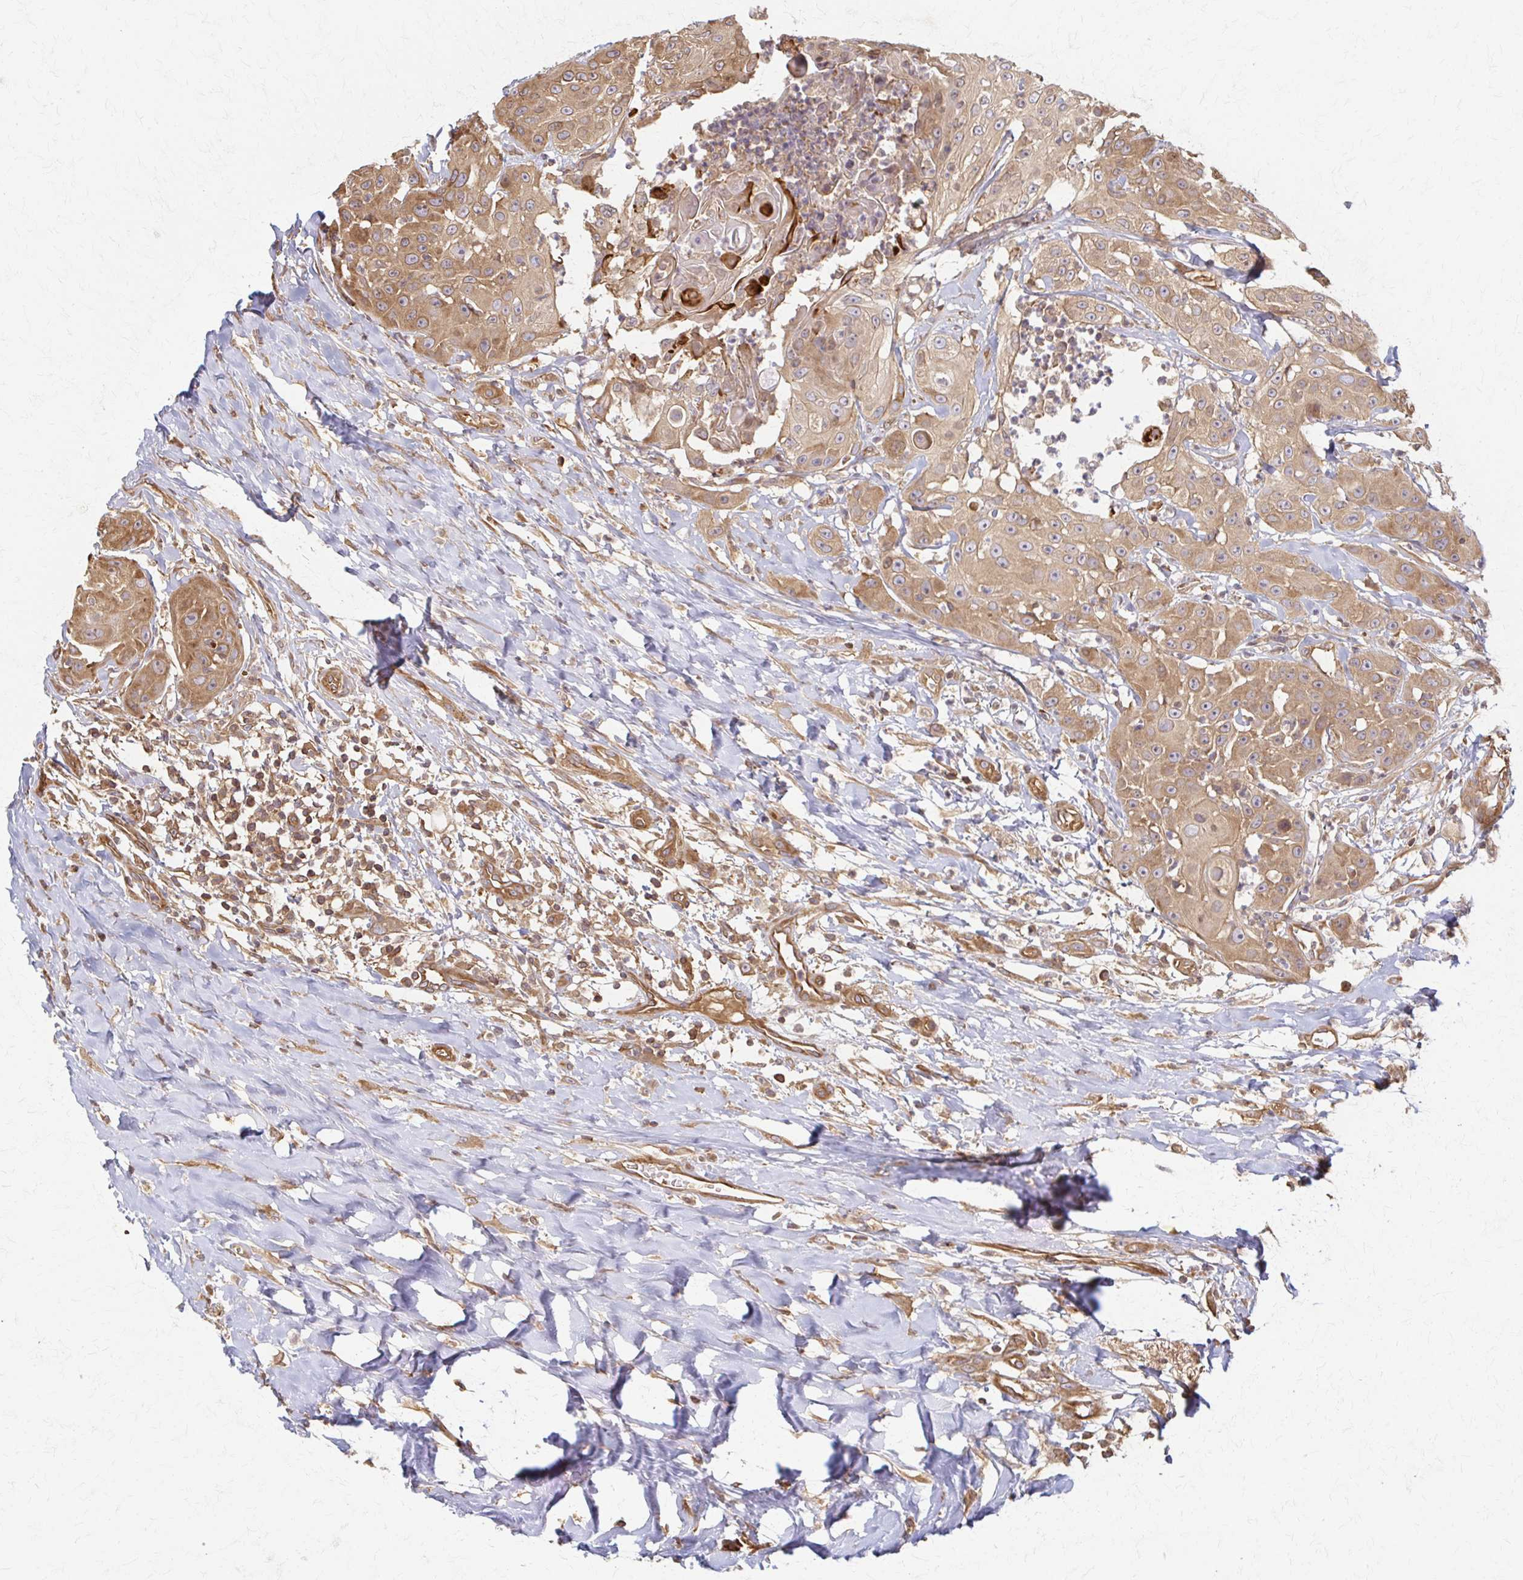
{"staining": {"intensity": "moderate", "quantity": ">75%", "location": "cytoplasmic/membranous"}, "tissue": "head and neck cancer", "cell_type": "Tumor cells", "image_type": "cancer", "snomed": [{"axis": "morphology", "description": "Squamous cell carcinoma, NOS"}, {"axis": "topography", "description": "Head-Neck"}], "caption": "Squamous cell carcinoma (head and neck) stained for a protein (brown) displays moderate cytoplasmic/membranous positive staining in approximately >75% of tumor cells.", "gene": "ARHGAP35", "patient": {"sex": "male", "age": 83}}